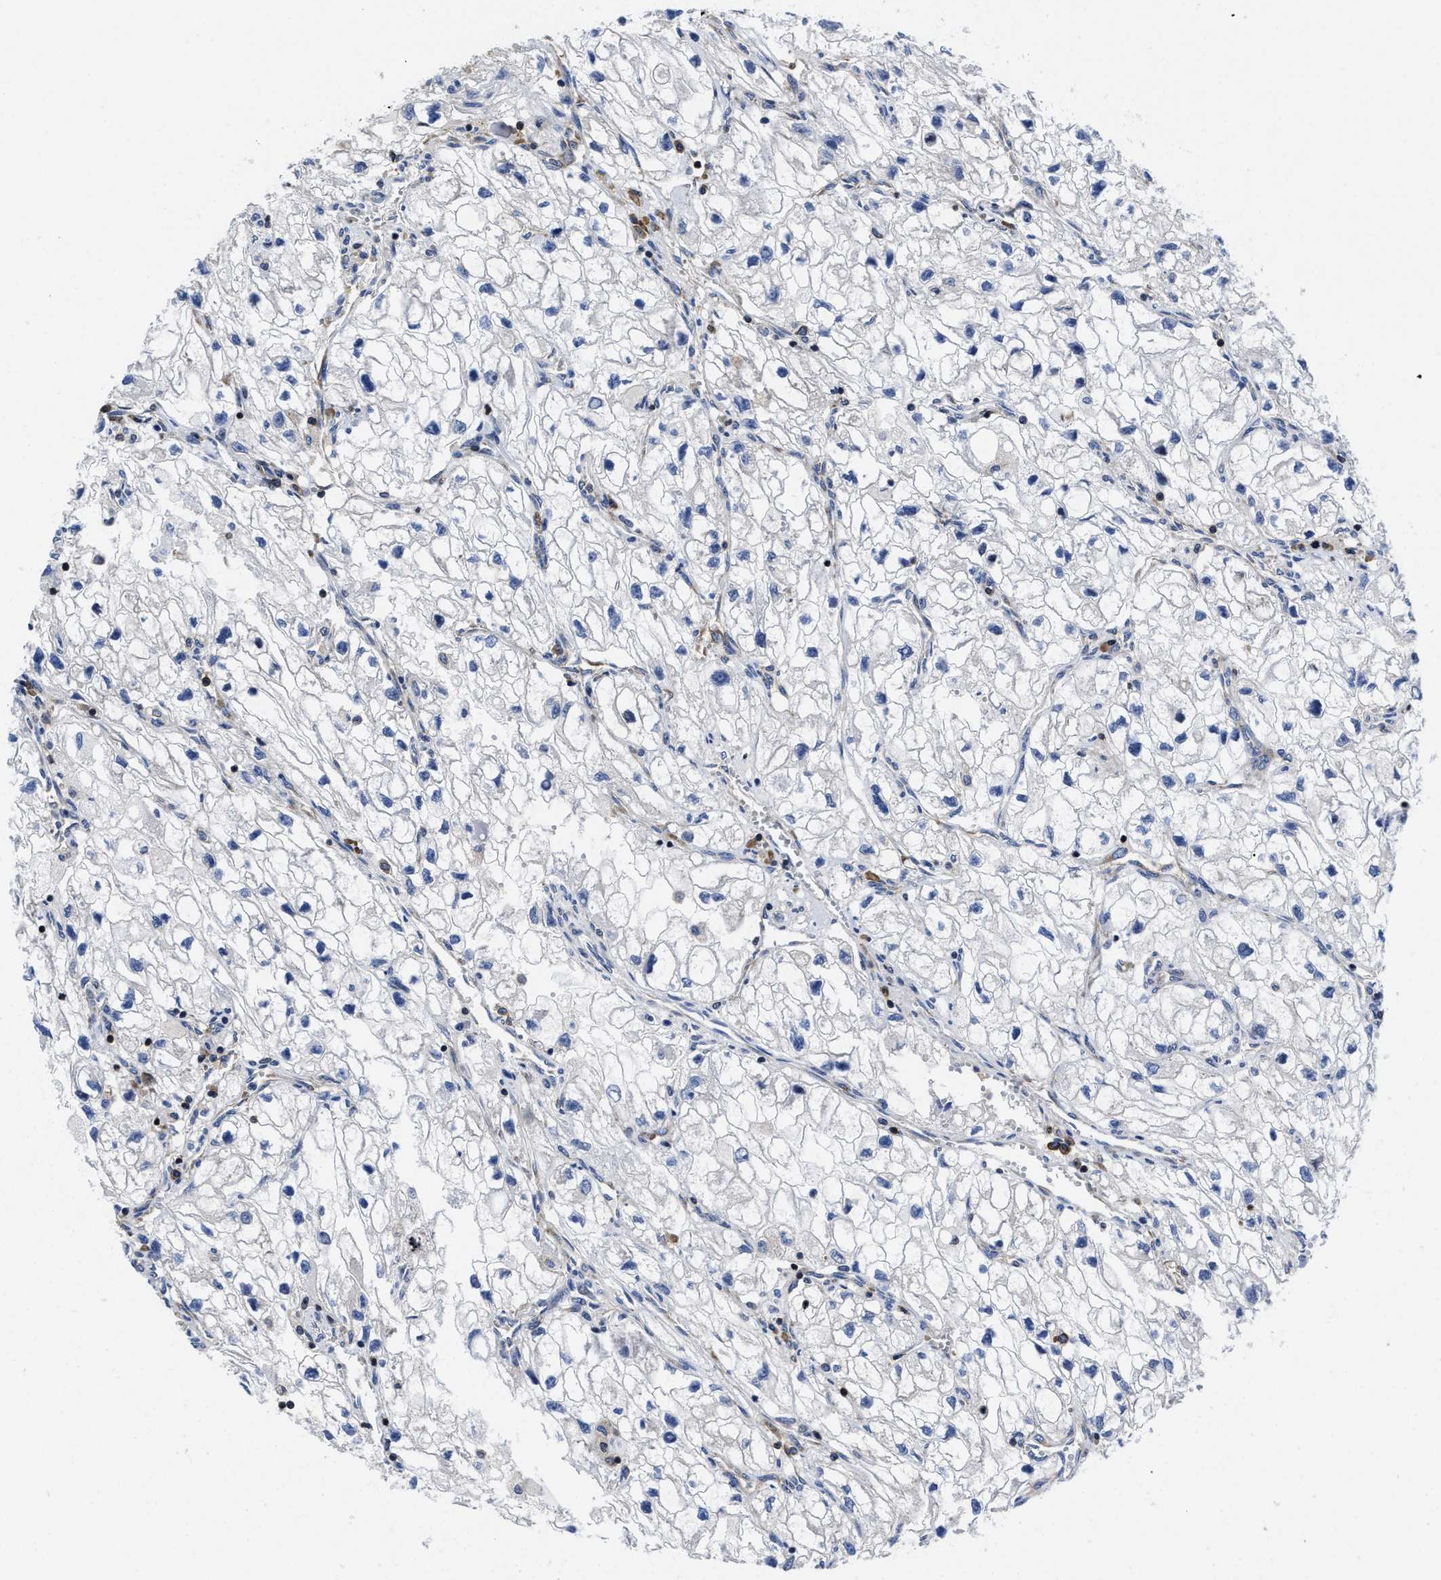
{"staining": {"intensity": "negative", "quantity": "none", "location": "none"}, "tissue": "renal cancer", "cell_type": "Tumor cells", "image_type": "cancer", "snomed": [{"axis": "morphology", "description": "Adenocarcinoma, NOS"}, {"axis": "topography", "description": "Kidney"}], "caption": "Tumor cells show no significant expression in renal adenocarcinoma.", "gene": "YARS1", "patient": {"sex": "female", "age": 70}}